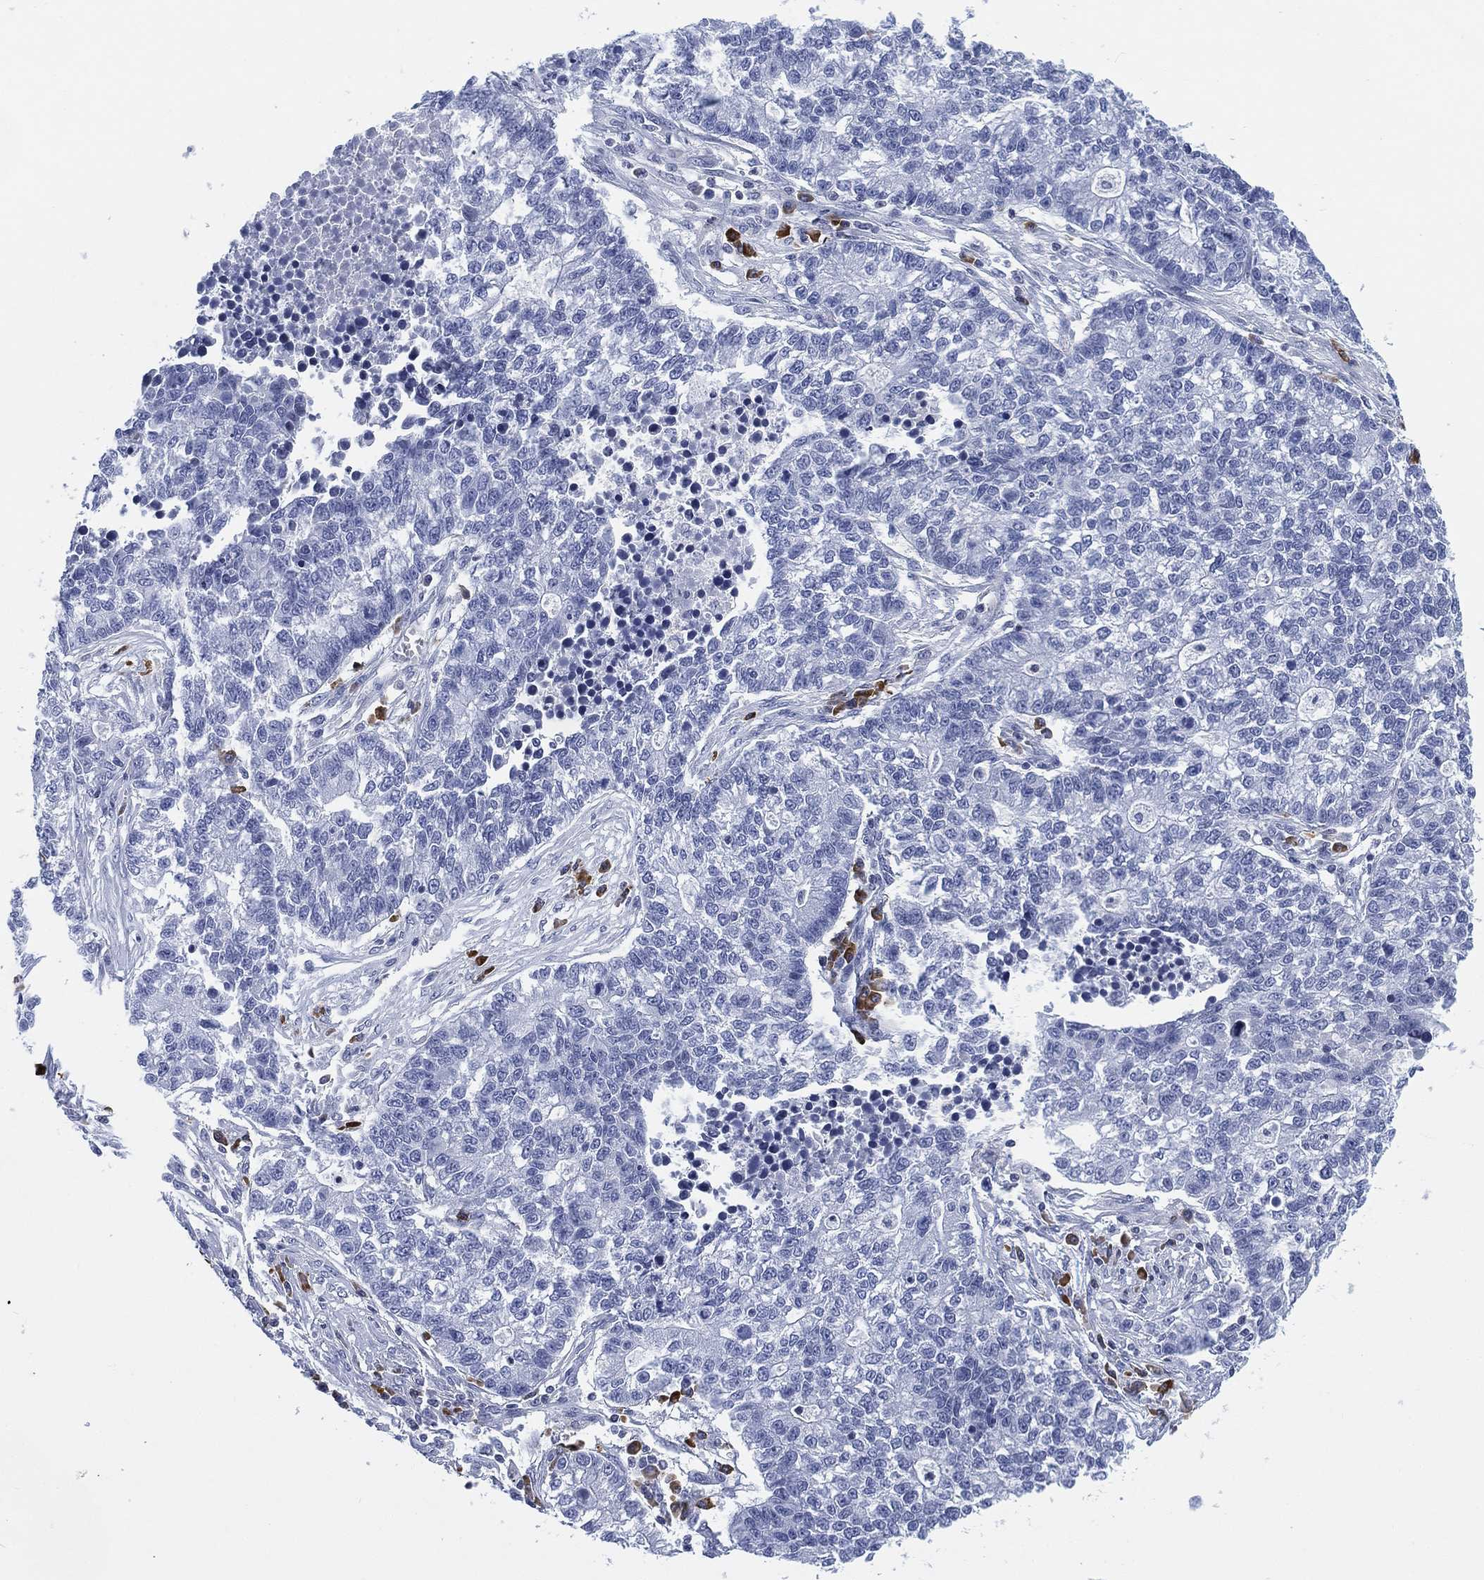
{"staining": {"intensity": "negative", "quantity": "none", "location": "none"}, "tissue": "lung cancer", "cell_type": "Tumor cells", "image_type": "cancer", "snomed": [{"axis": "morphology", "description": "Adenocarcinoma, NOS"}, {"axis": "topography", "description": "Lung"}], "caption": "A histopathology image of human lung cancer is negative for staining in tumor cells. (Immunohistochemistry (ihc), brightfield microscopy, high magnification).", "gene": "FYB1", "patient": {"sex": "male", "age": 57}}